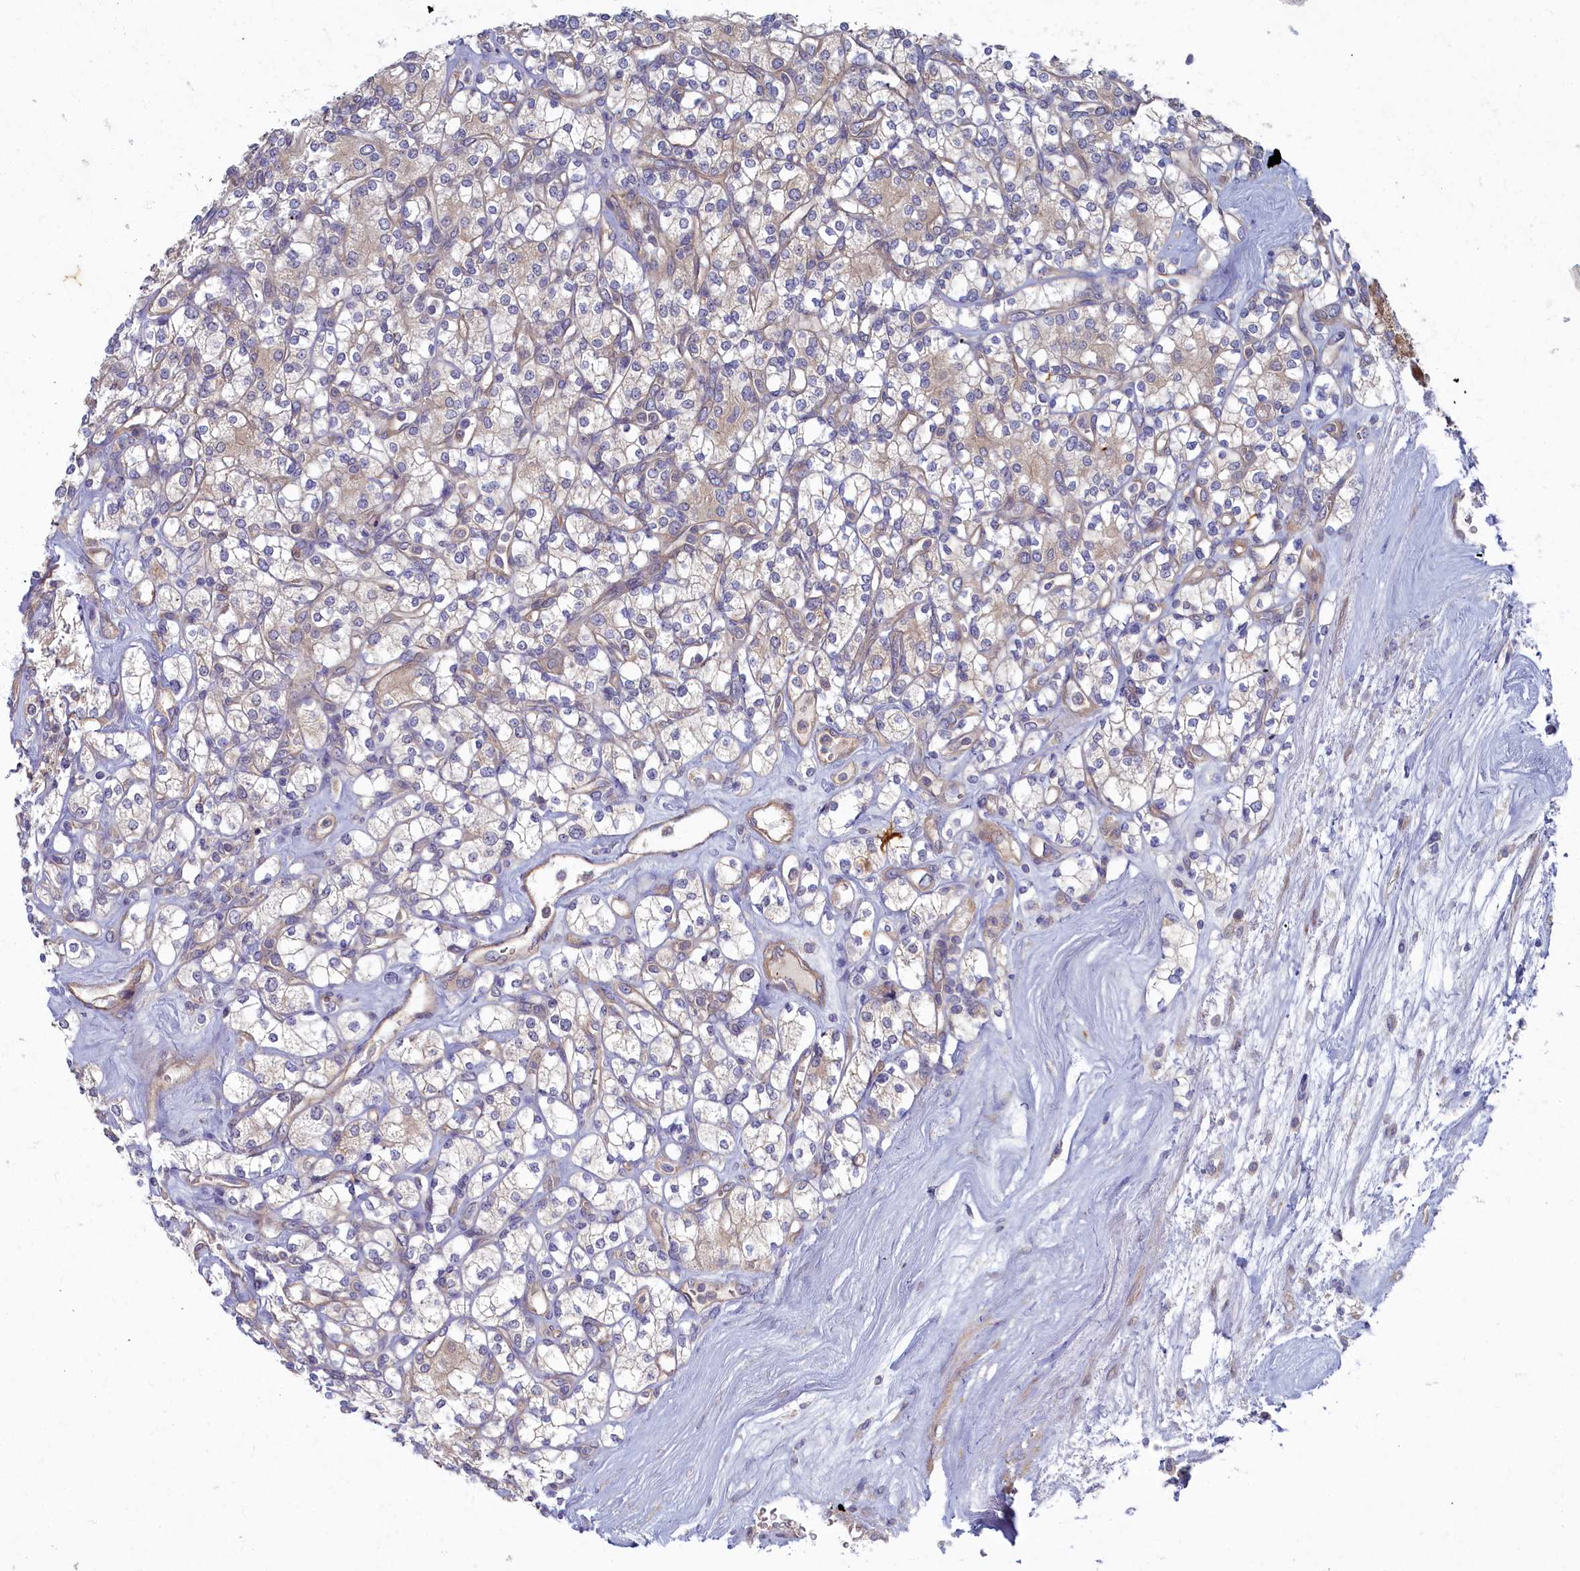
{"staining": {"intensity": "weak", "quantity": "<25%", "location": "cytoplasmic/membranous"}, "tissue": "renal cancer", "cell_type": "Tumor cells", "image_type": "cancer", "snomed": [{"axis": "morphology", "description": "Adenocarcinoma, NOS"}, {"axis": "topography", "description": "Kidney"}], "caption": "High power microscopy photomicrograph of an immunohistochemistry image of renal cancer, revealing no significant staining in tumor cells.", "gene": "WDR59", "patient": {"sex": "male", "age": 77}}